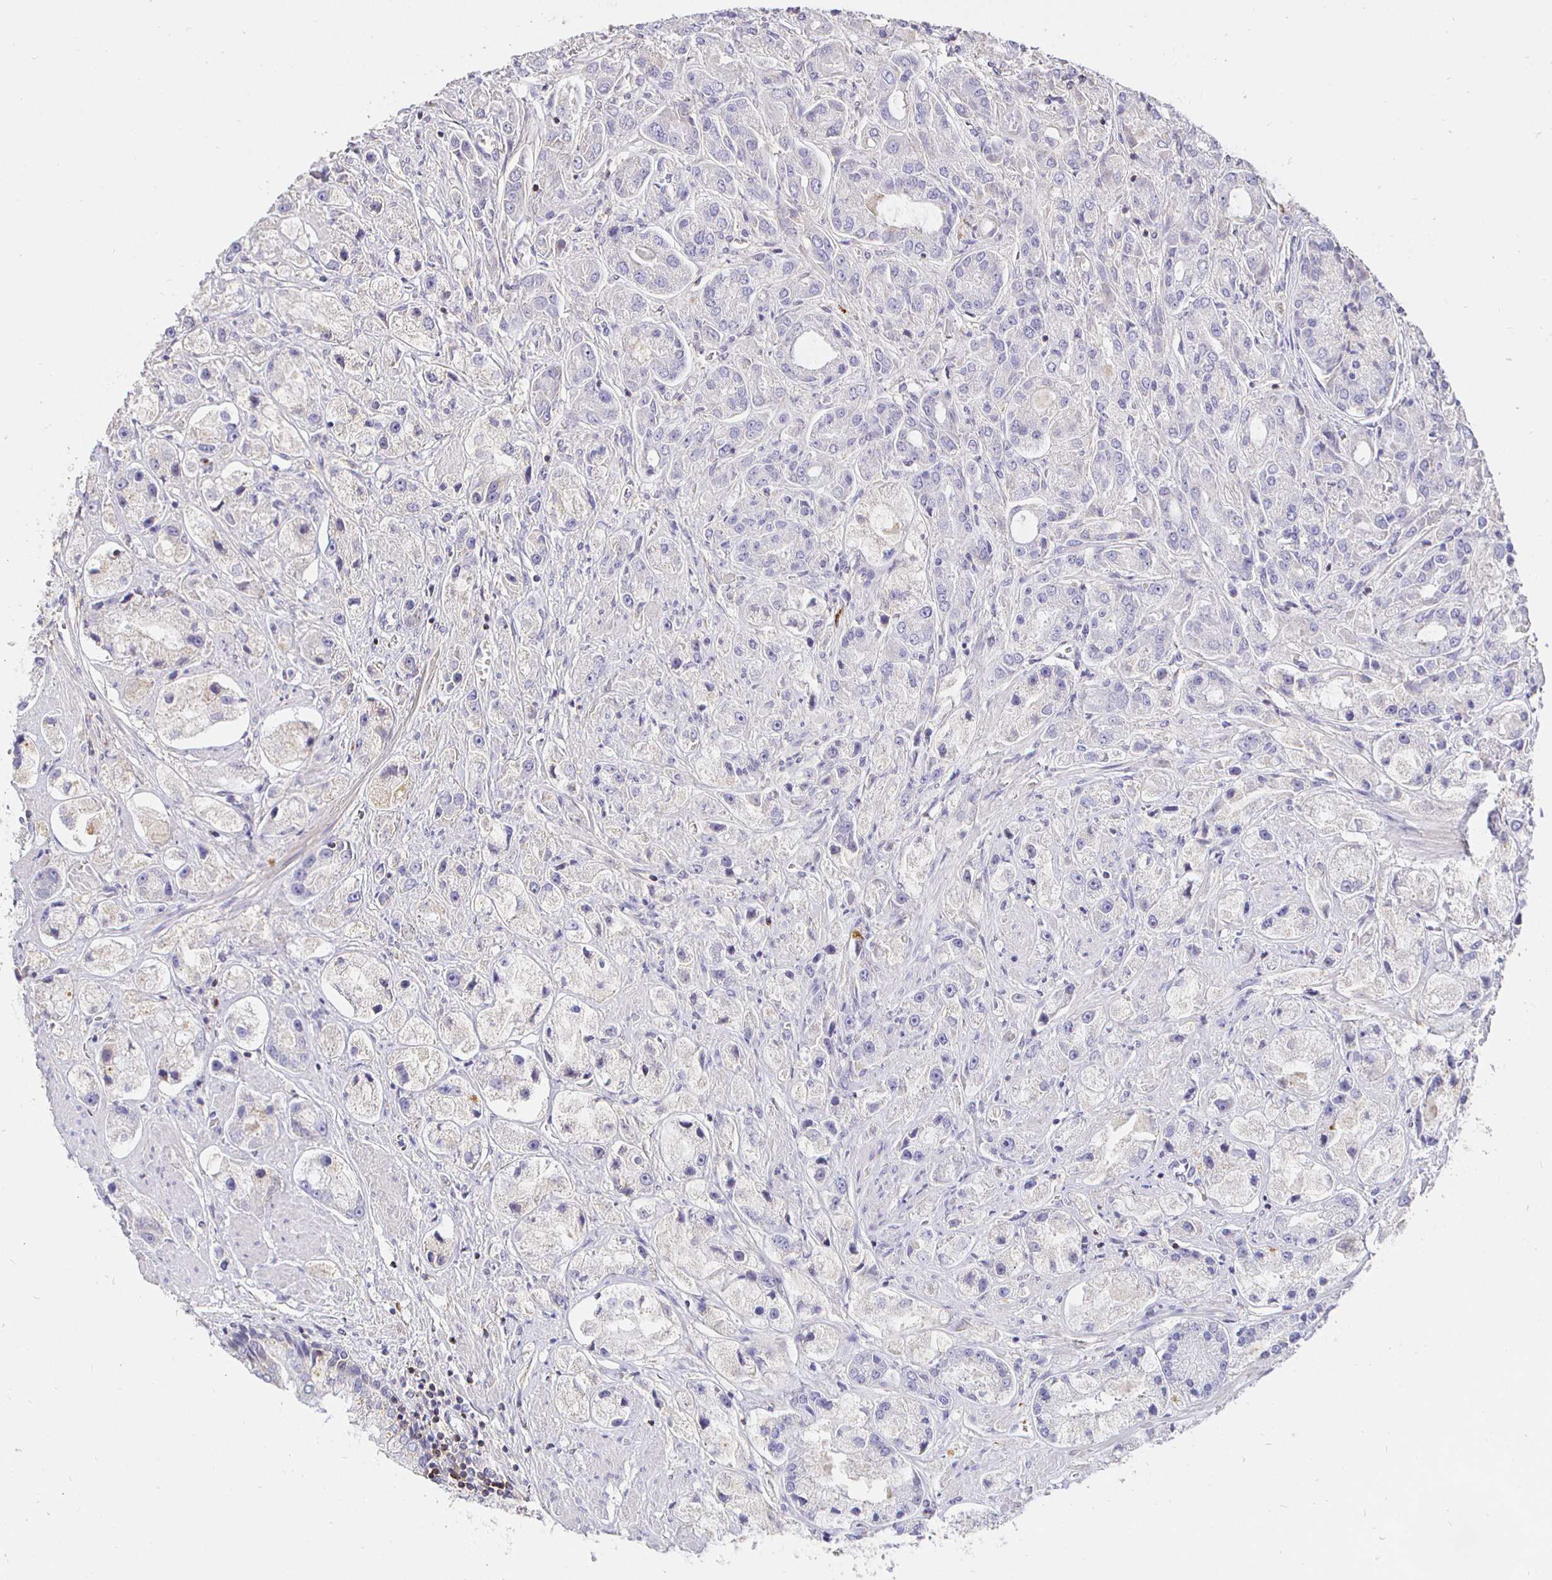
{"staining": {"intensity": "negative", "quantity": "none", "location": "none"}, "tissue": "prostate cancer", "cell_type": "Tumor cells", "image_type": "cancer", "snomed": [{"axis": "morphology", "description": "Adenocarcinoma, High grade"}, {"axis": "topography", "description": "Prostate"}], "caption": "Immunohistochemistry (IHC) image of neoplastic tissue: prostate cancer (adenocarcinoma (high-grade)) stained with DAB (3,3'-diaminobenzidine) displays no significant protein staining in tumor cells.", "gene": "CXCR3", "patient": {"sex": "male", "age": 67}}